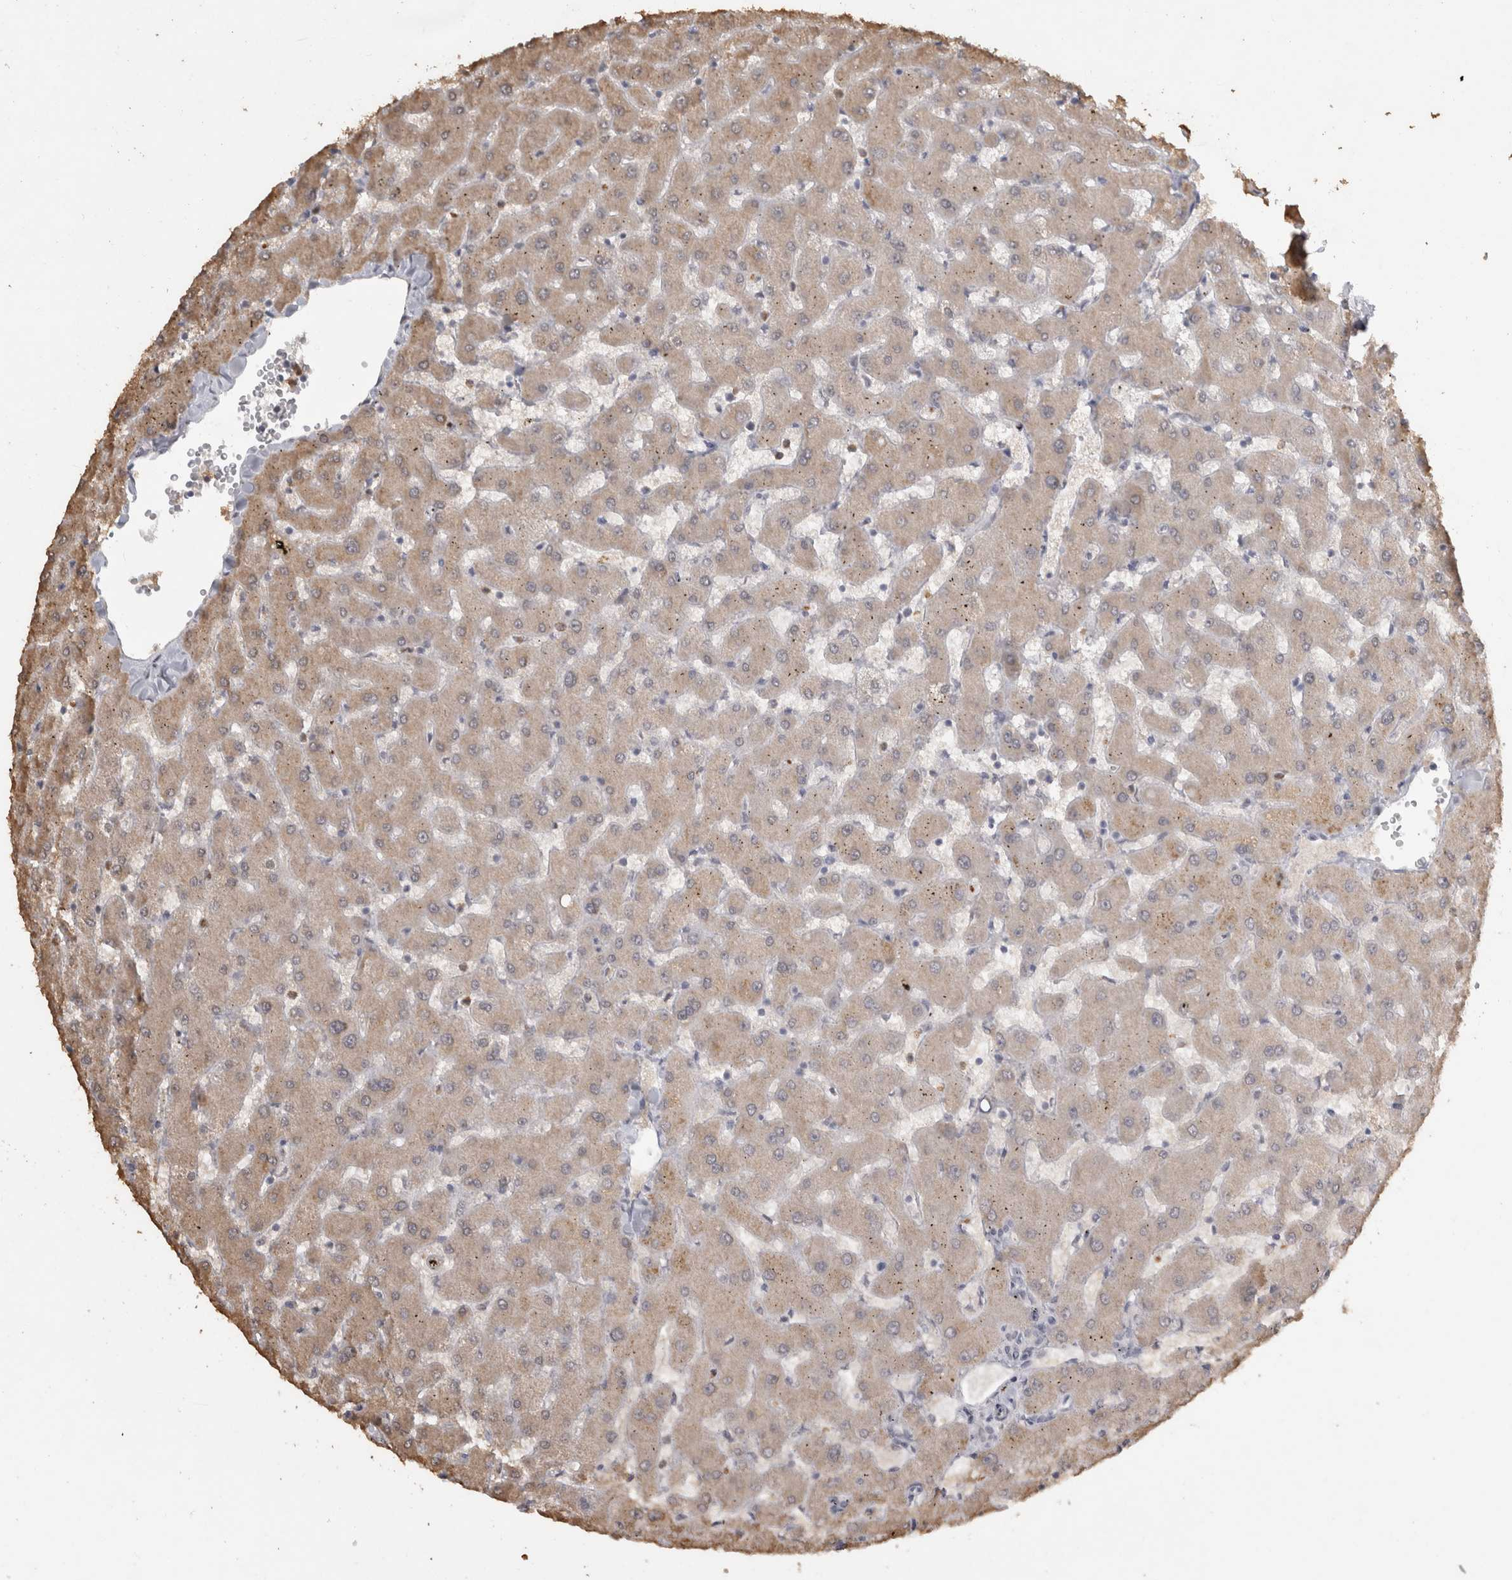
{"staining": {"intensity": "negative", "quantity": "none", "location": "none"}, "tissue": "liver", "cell_type": "Cholangiocytes", "image_type": "normal", "snomed": [{"axis": "morphology", "description": "Normal tissue, NOS"}, {"axis": "topography", "description": "Liver"}], "caption": "Cholangiocytes show no significant positivity in normal liver. (DAB IHC visualized using brightfield microscopy, high magnification).", "gene": "REPS2", "patient": {"sex": "female", "age": 63}}